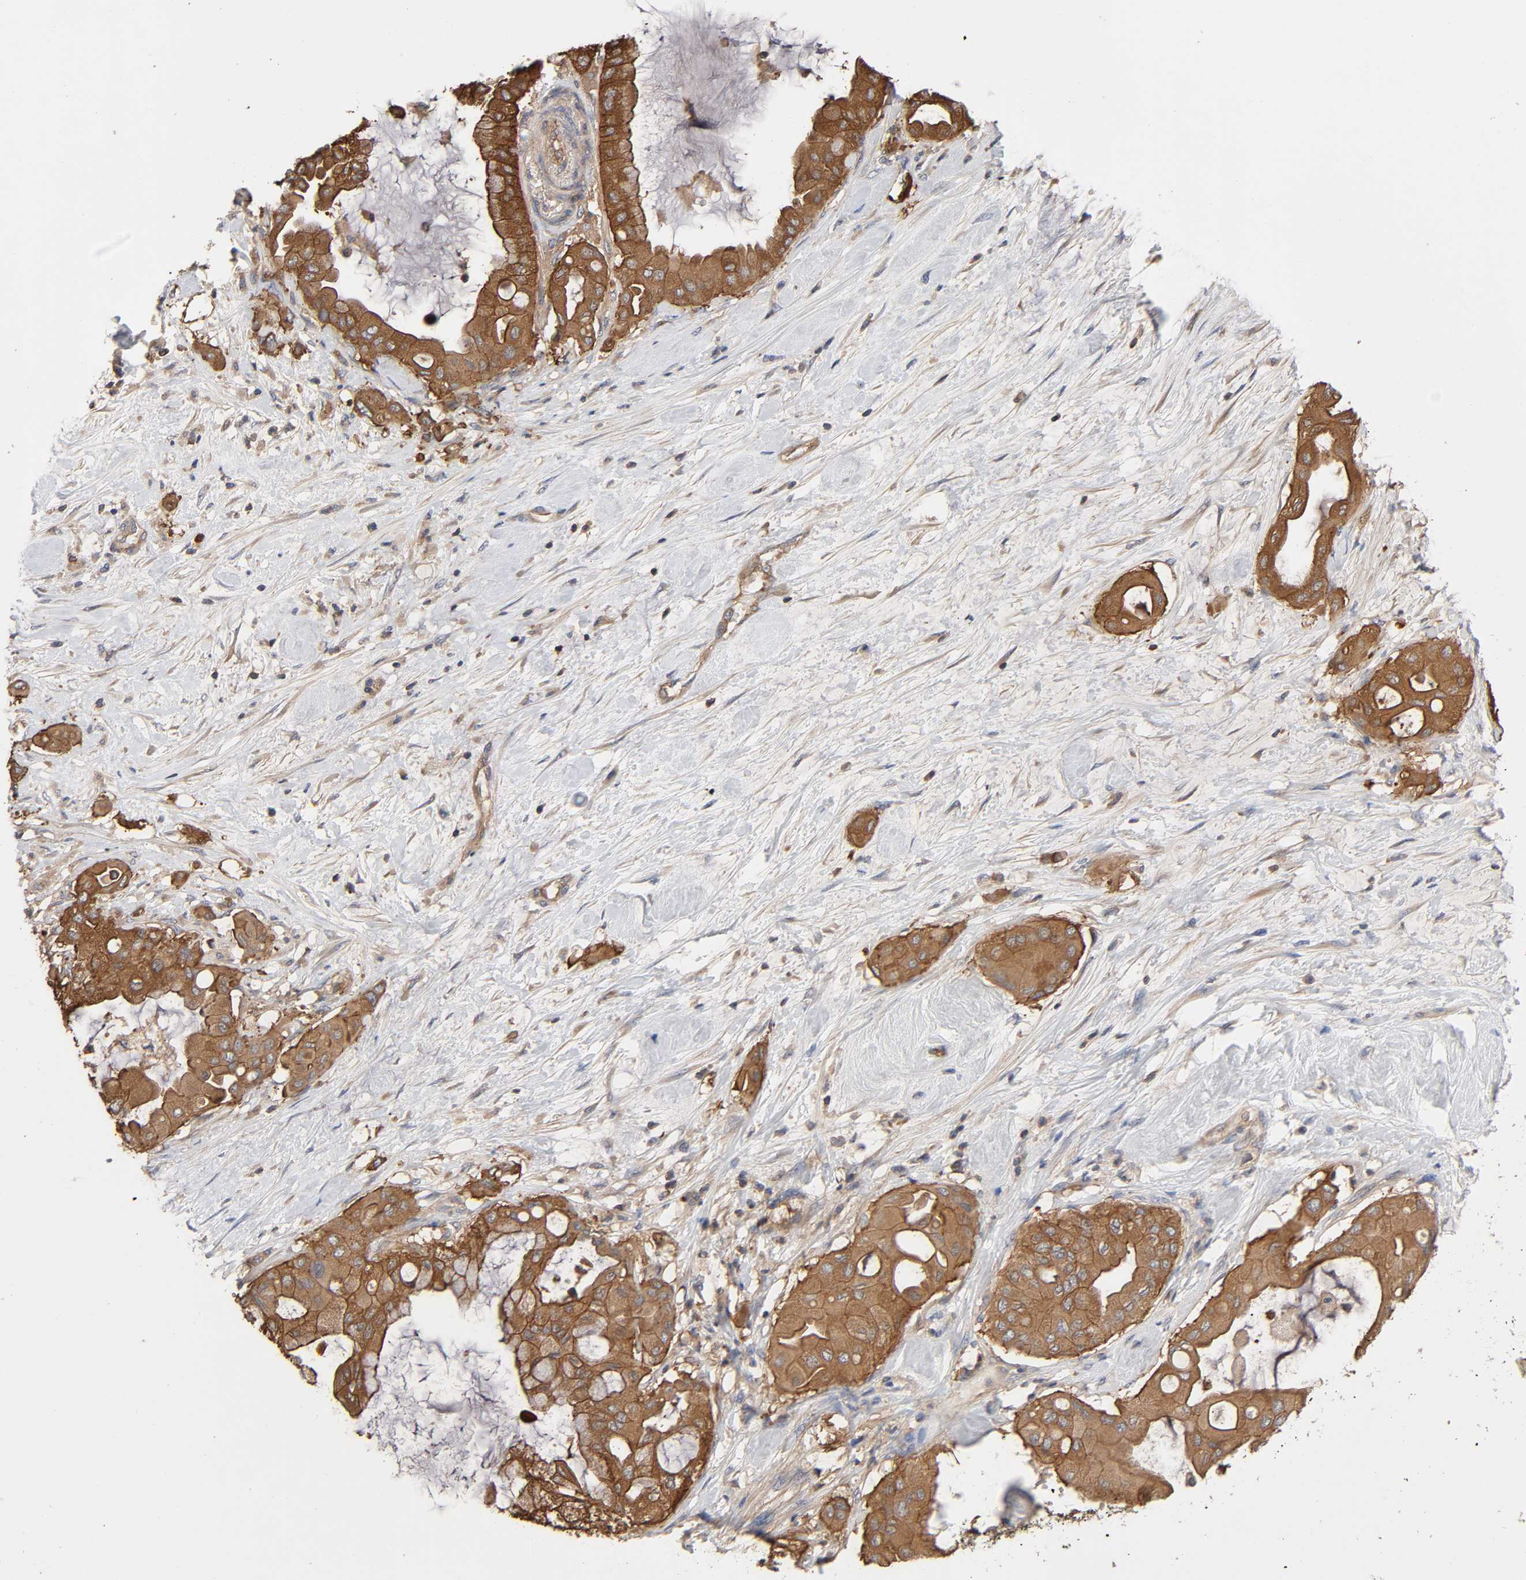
{"staining": {"intensity": "moderate", "quantity": "25%-75%", "location": "cytoplasmic/membranous"}, "tissue": "pancreatic cancer", "cell_type": "Tumor cells", "image_type": "cancer", "snomed": [{"axis": "morphology", "description": "Adenocarcinoma, NOS"}, {"axis": "topography", "description": "Pancreas"}], "caption": "Immunohistochemical staining of pancreatic cancer displays moderate cytoplasmic/membranous protein expression in about 25%-75% of tumor cells.", "gene": "LAMTOR2", "patient": {"sex": "male", "age": 79}}